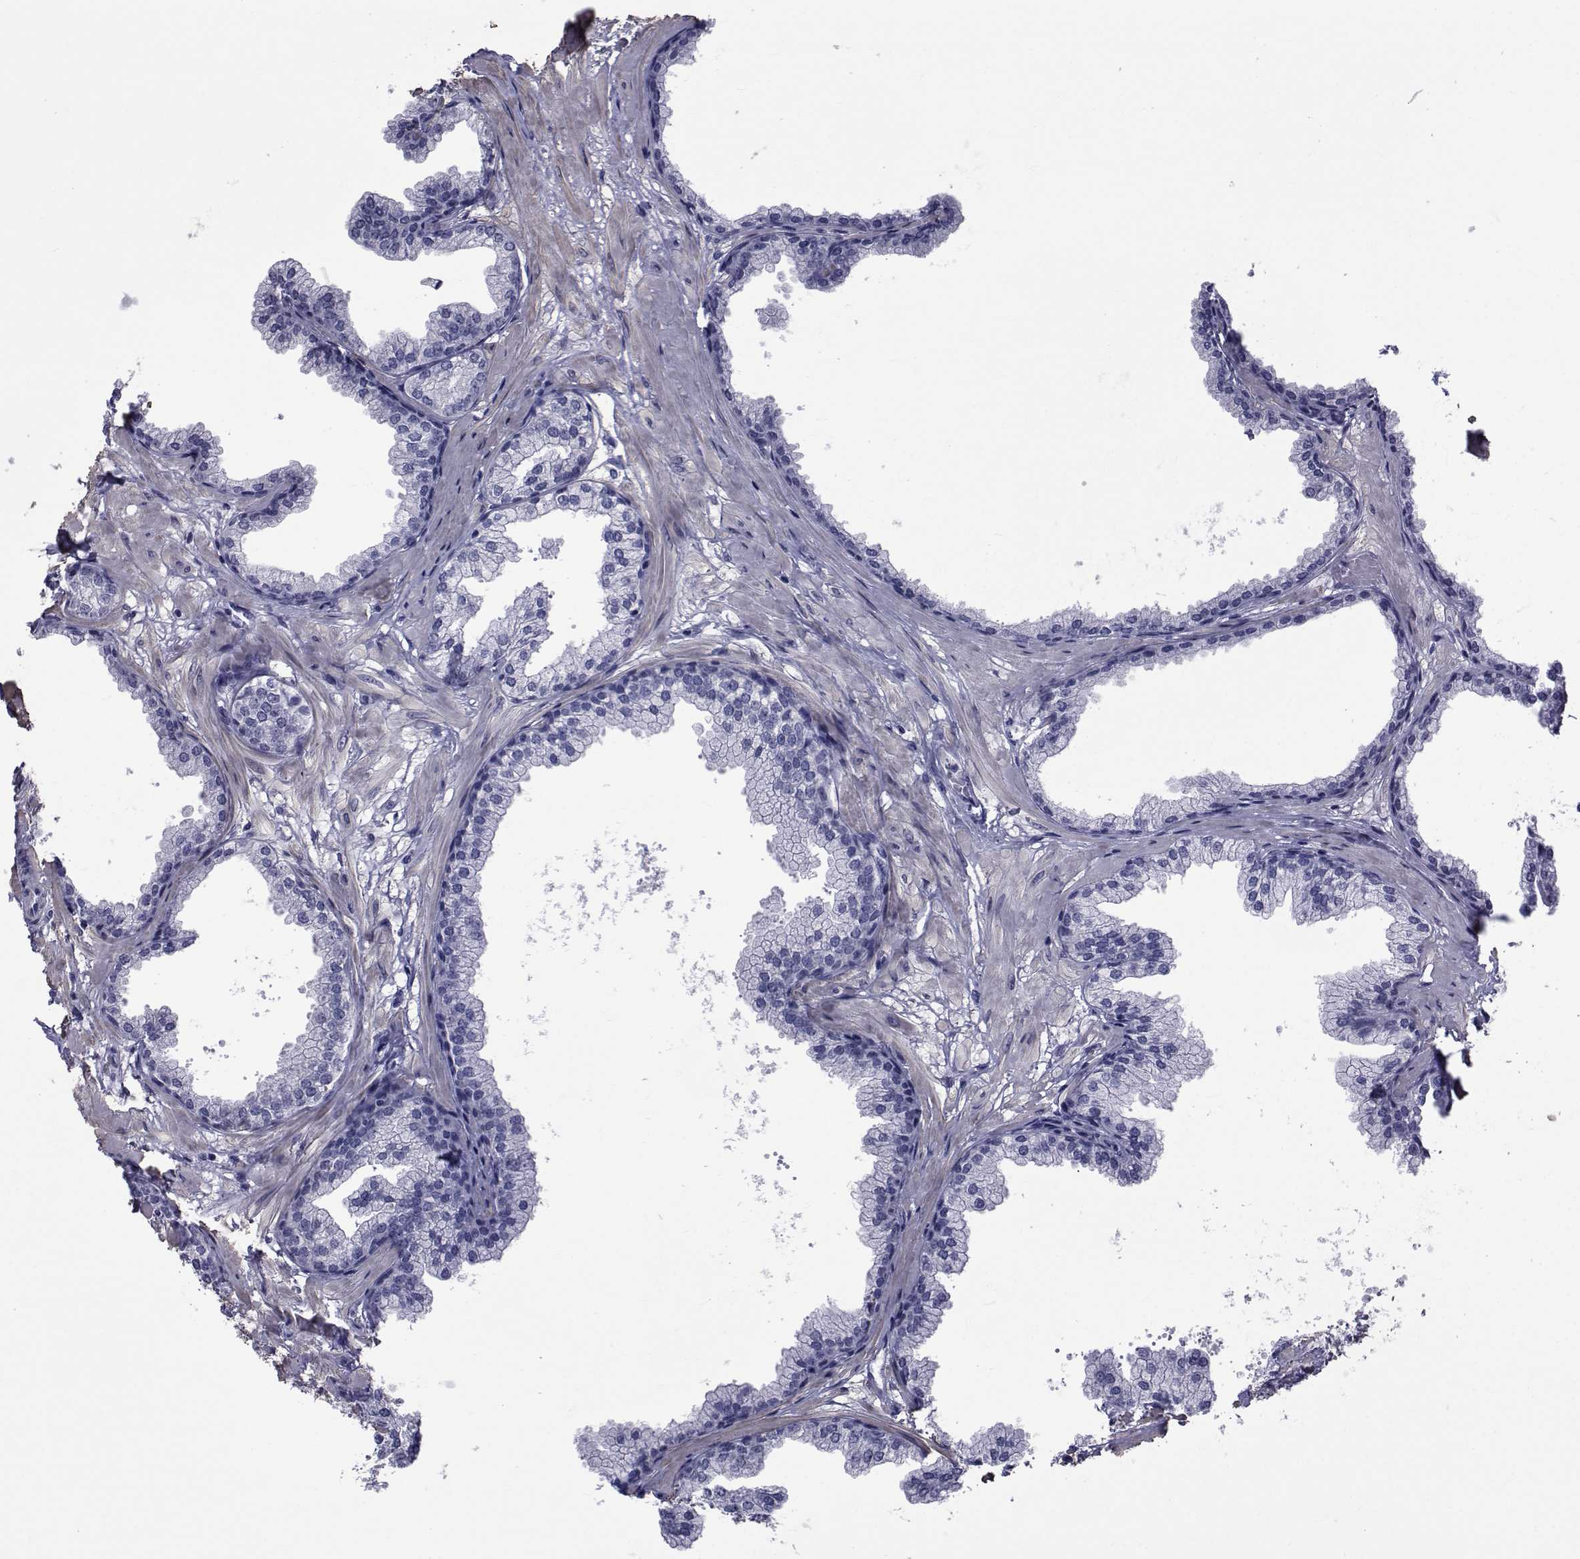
{"staining": {"intensity": "negative", "quantity": "none", "location": "none"}, "tissue": "prostate", "cell_type": "Glandular cells", "image_type": "normal", "snomed": [{"axis": "morphology", "description": "Normal tissue, NOS"}, {"axis": "topography", "description": "Prostate"}], "caption": "The image exhibits no significant positivity in glandular cells of prostate. (DAB (3,3'-diaminobenzidine) immunohistochemistry visualized using brightfield microscopy, high magnification).", "gene": "GKAP1", "patient": {"sex": "male", "age": 37}}